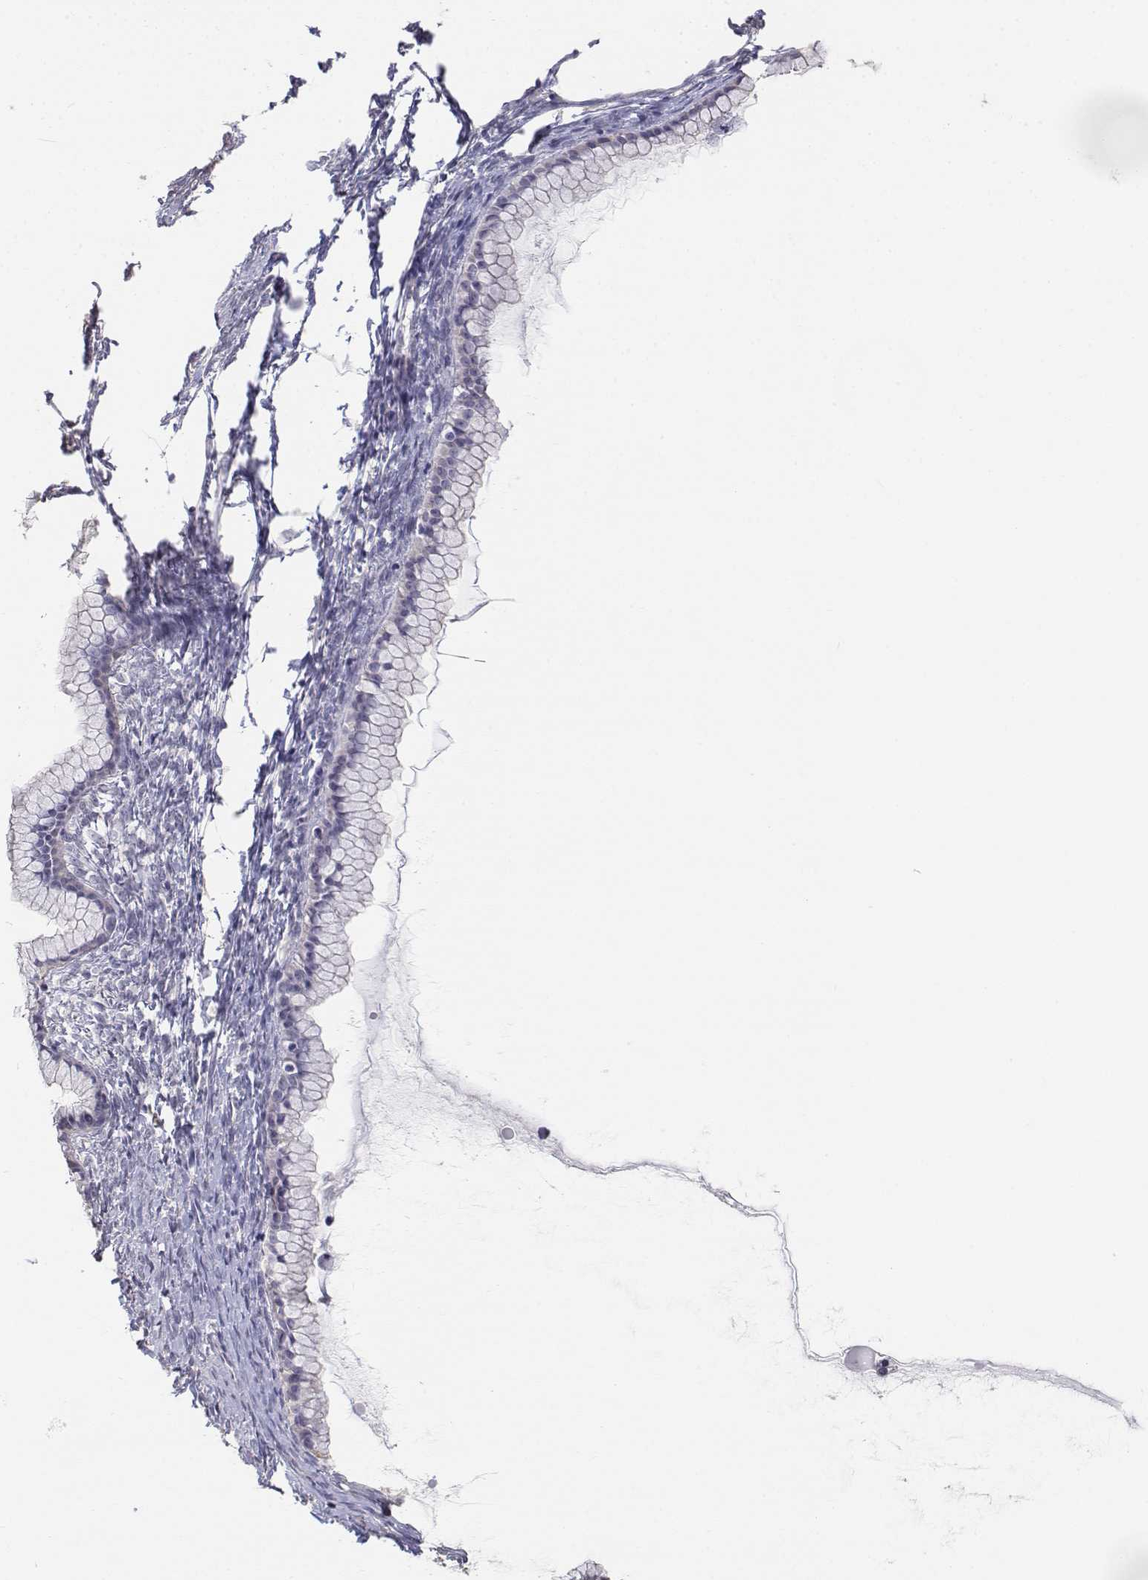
{"staining": {"intensity": "negative", "quantity": "none", "location": "none"}, "tissue": "ovarian cancer", "cell_type": "Tumor cells", "image_type": "cancer", "snomed": [{"axis": "morphology", "description": "Cystadenocarcinoma, mucinous, NOS"}, {"axis": "topography", "description": "Ovary"}], "caption": "Tumor cells show no significant expression in ovarian cancer.", "gene": "LGSN", "patient": {"sex": "female", "age": 41}}